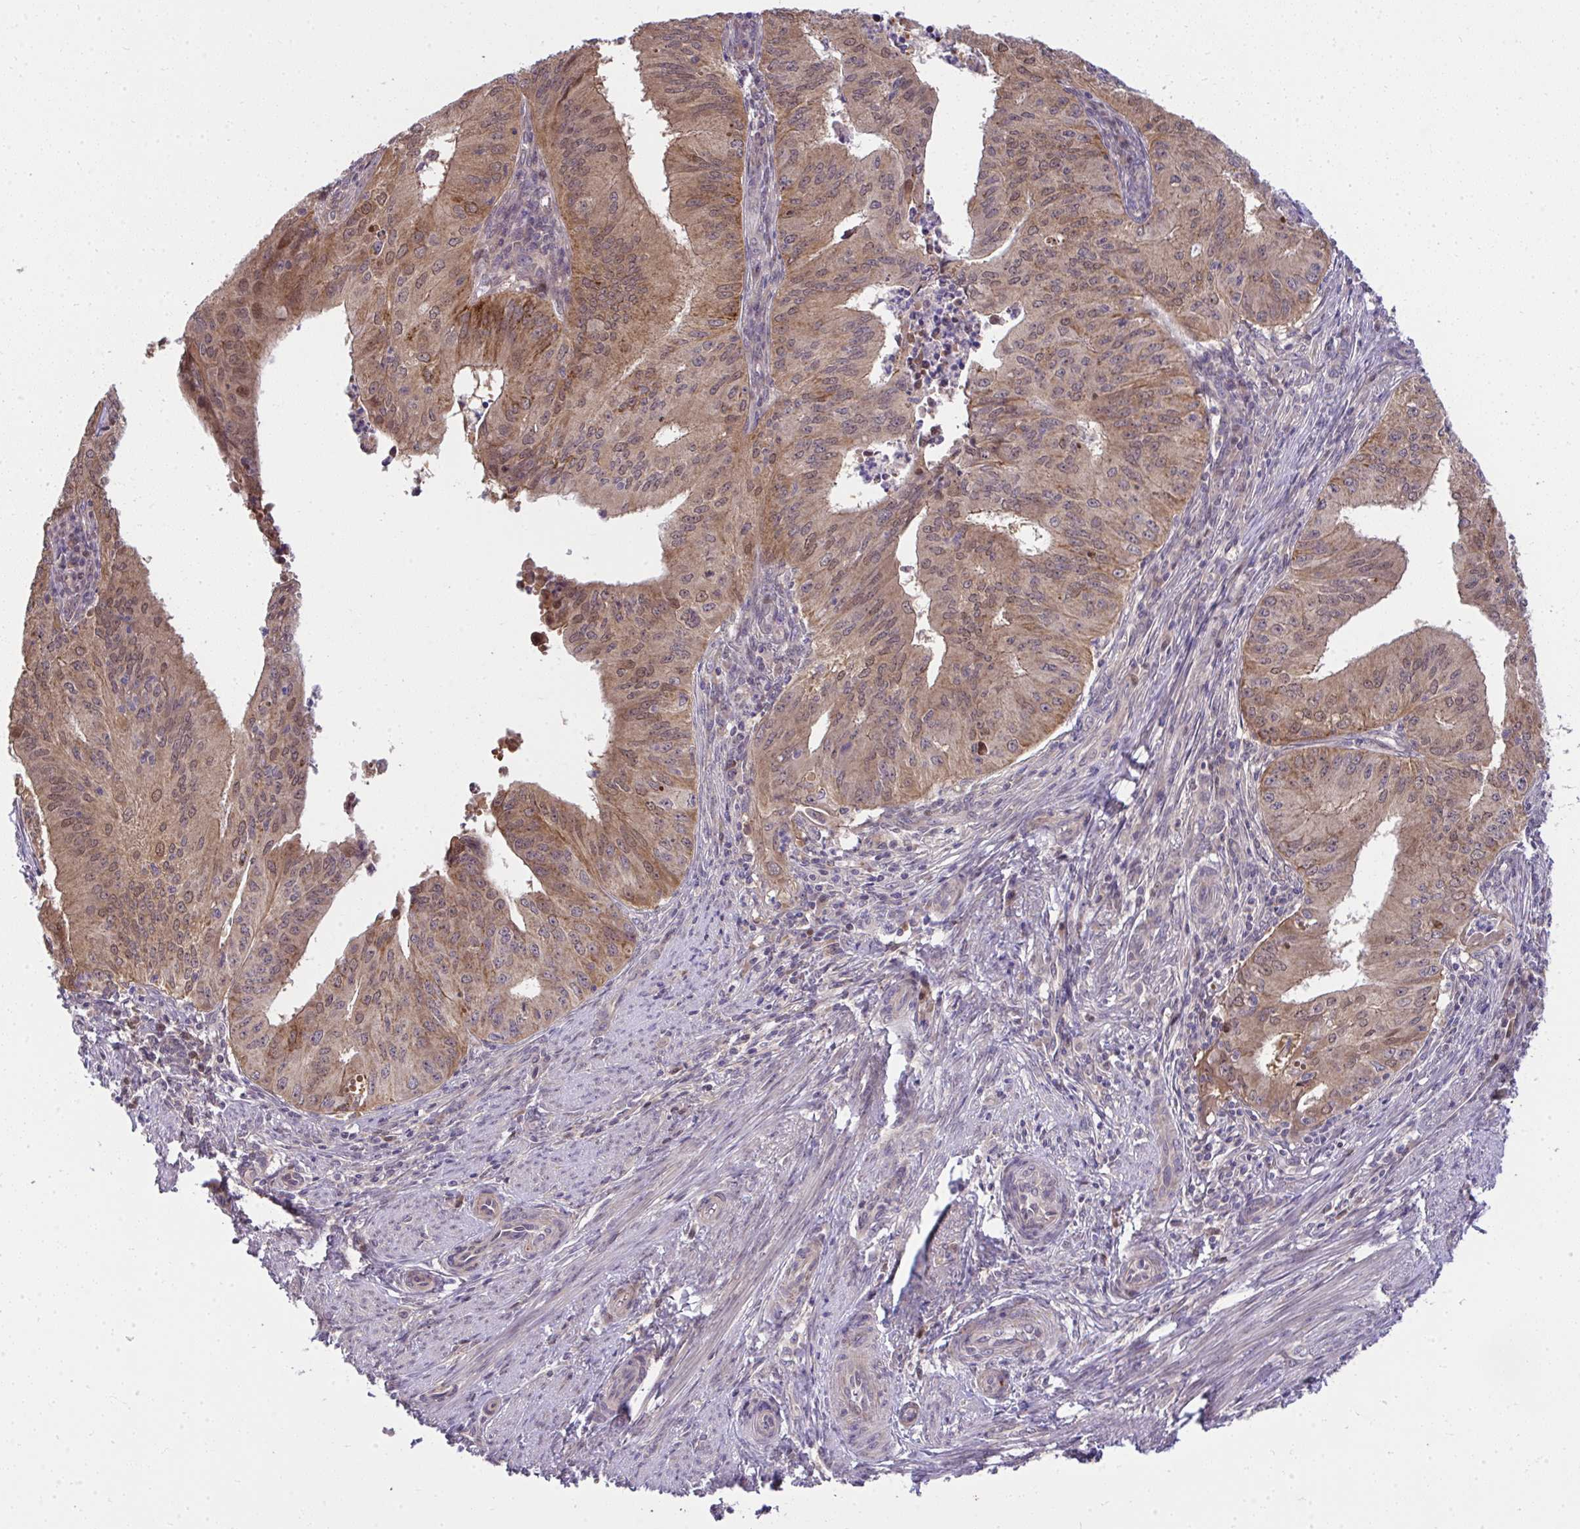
{"staining": {"intensity": "moderate", "quantity": "25%-75%", "location": "cytoplasmic/membranous"}, "tissue": "endometrial cancer", "cell_type": "Tumor cells", "image_type": "cancer", "snomed": [{"axis": "morphology", "description": "Adenocarcinoma, NOS"}, {"axis": "topography", "description": "Endometrium"}], "caption": "Immunohistochemistry (IHC) histopathology image of neoplastic tissue: human endometrial cancer (adenocarcinoma) stained using immunohistochemistry demonstrates medium levels of moderate protein expression localized specifically in the cytoplasmic/membranous of tumor cells, appearing as a cytoplasmic/membranous brown color.", "gene": "RDH14", "patient": {"sex": "female", "age": 50}}